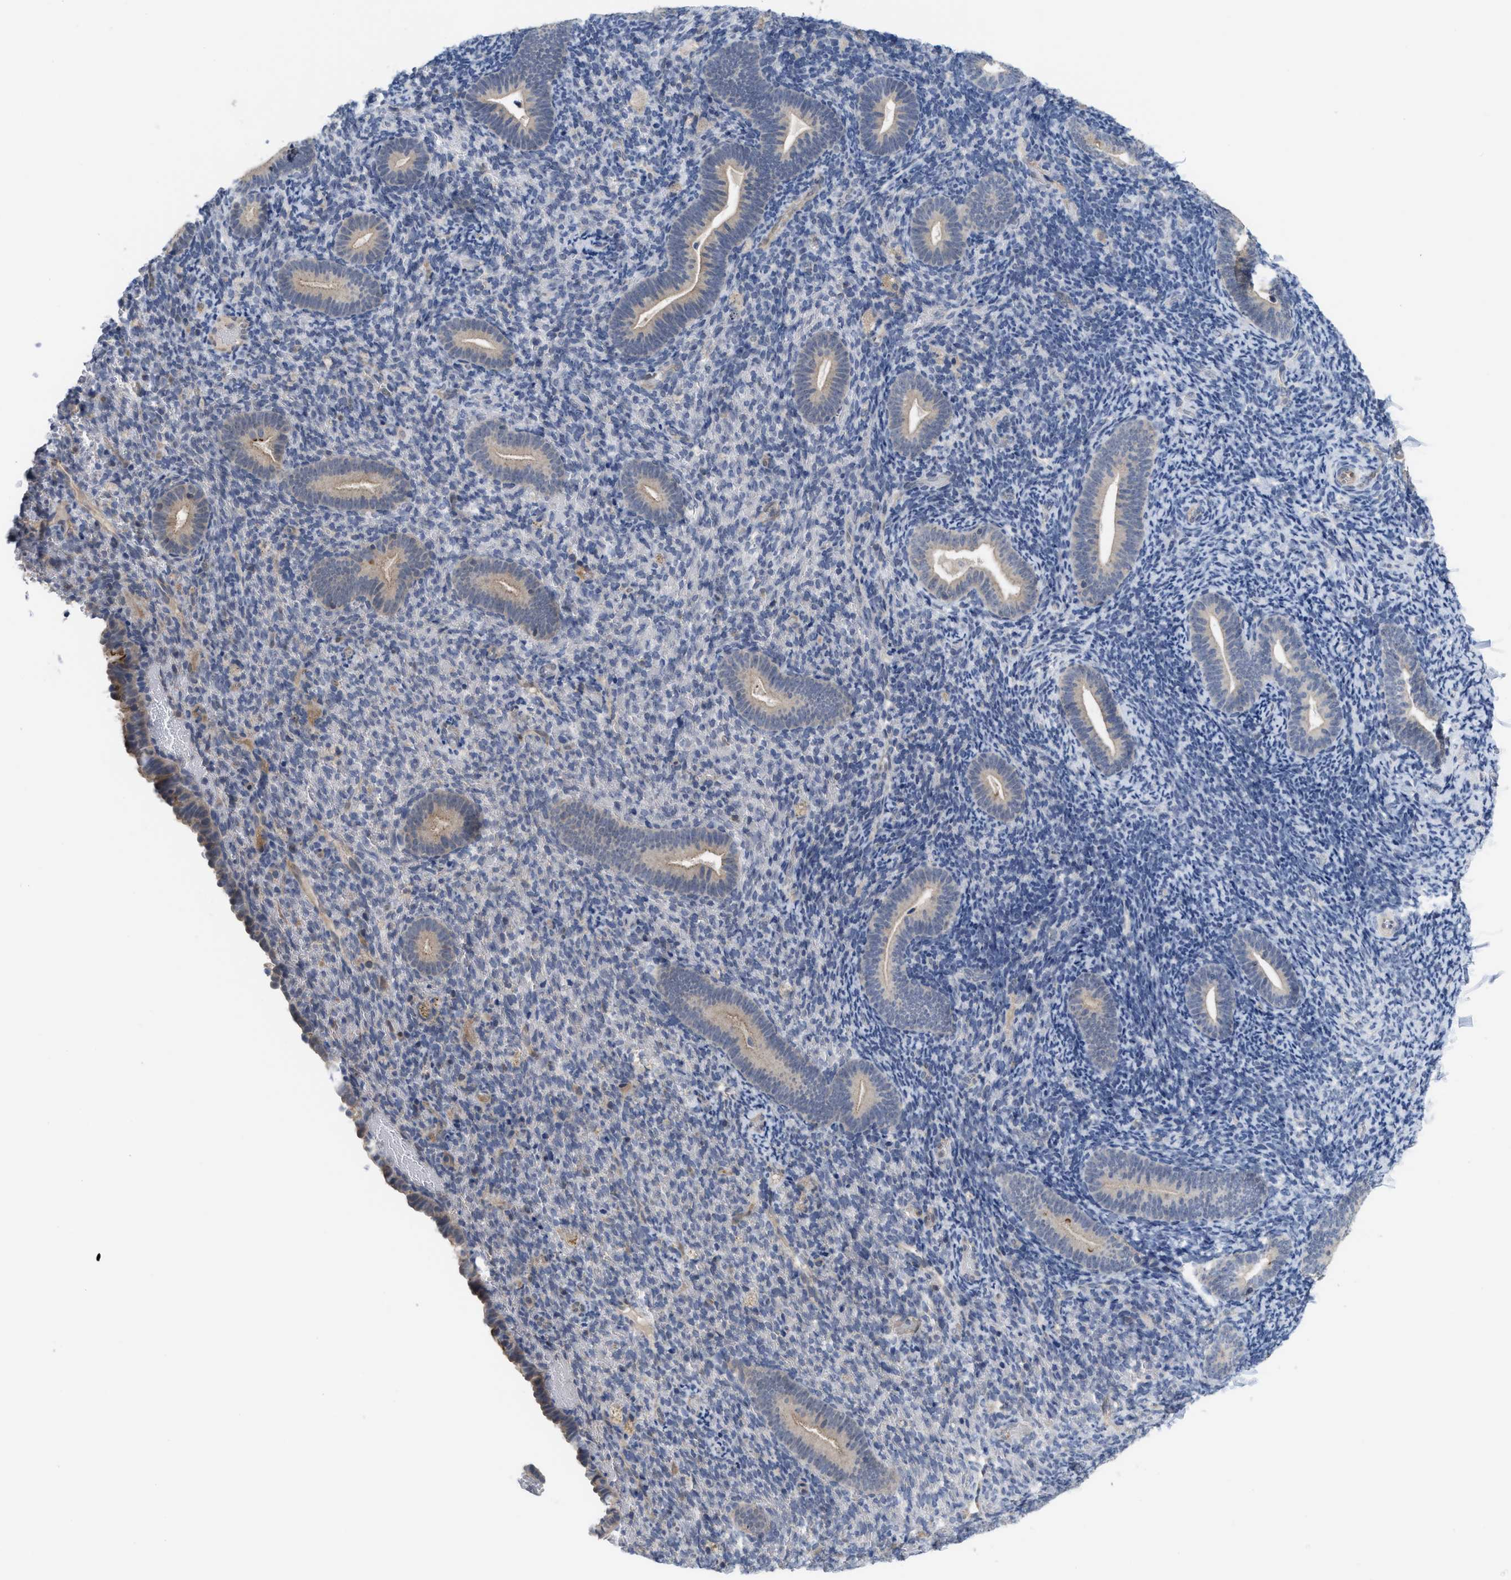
{"staining": {"intensity": "negative", "quantity": "none", "location": "none"}, "tissue": "endometrium", "cell_type": "Cells in endometrial stroma", "image_type": "normal", "snomed": [{"axis": "morphology", "description": "Normal tissue, NOS"}, {"axis": "topography", "description": "Endometrium"}], "caption": "A high-resolution micrograph shows immunohistochemistry (IHC) staining of benign endometrium, which exhibits no significant expression in cells in endometrial stroma.", "gene": "LDAF1", "patient": {"sex": "female", "age": 51}}